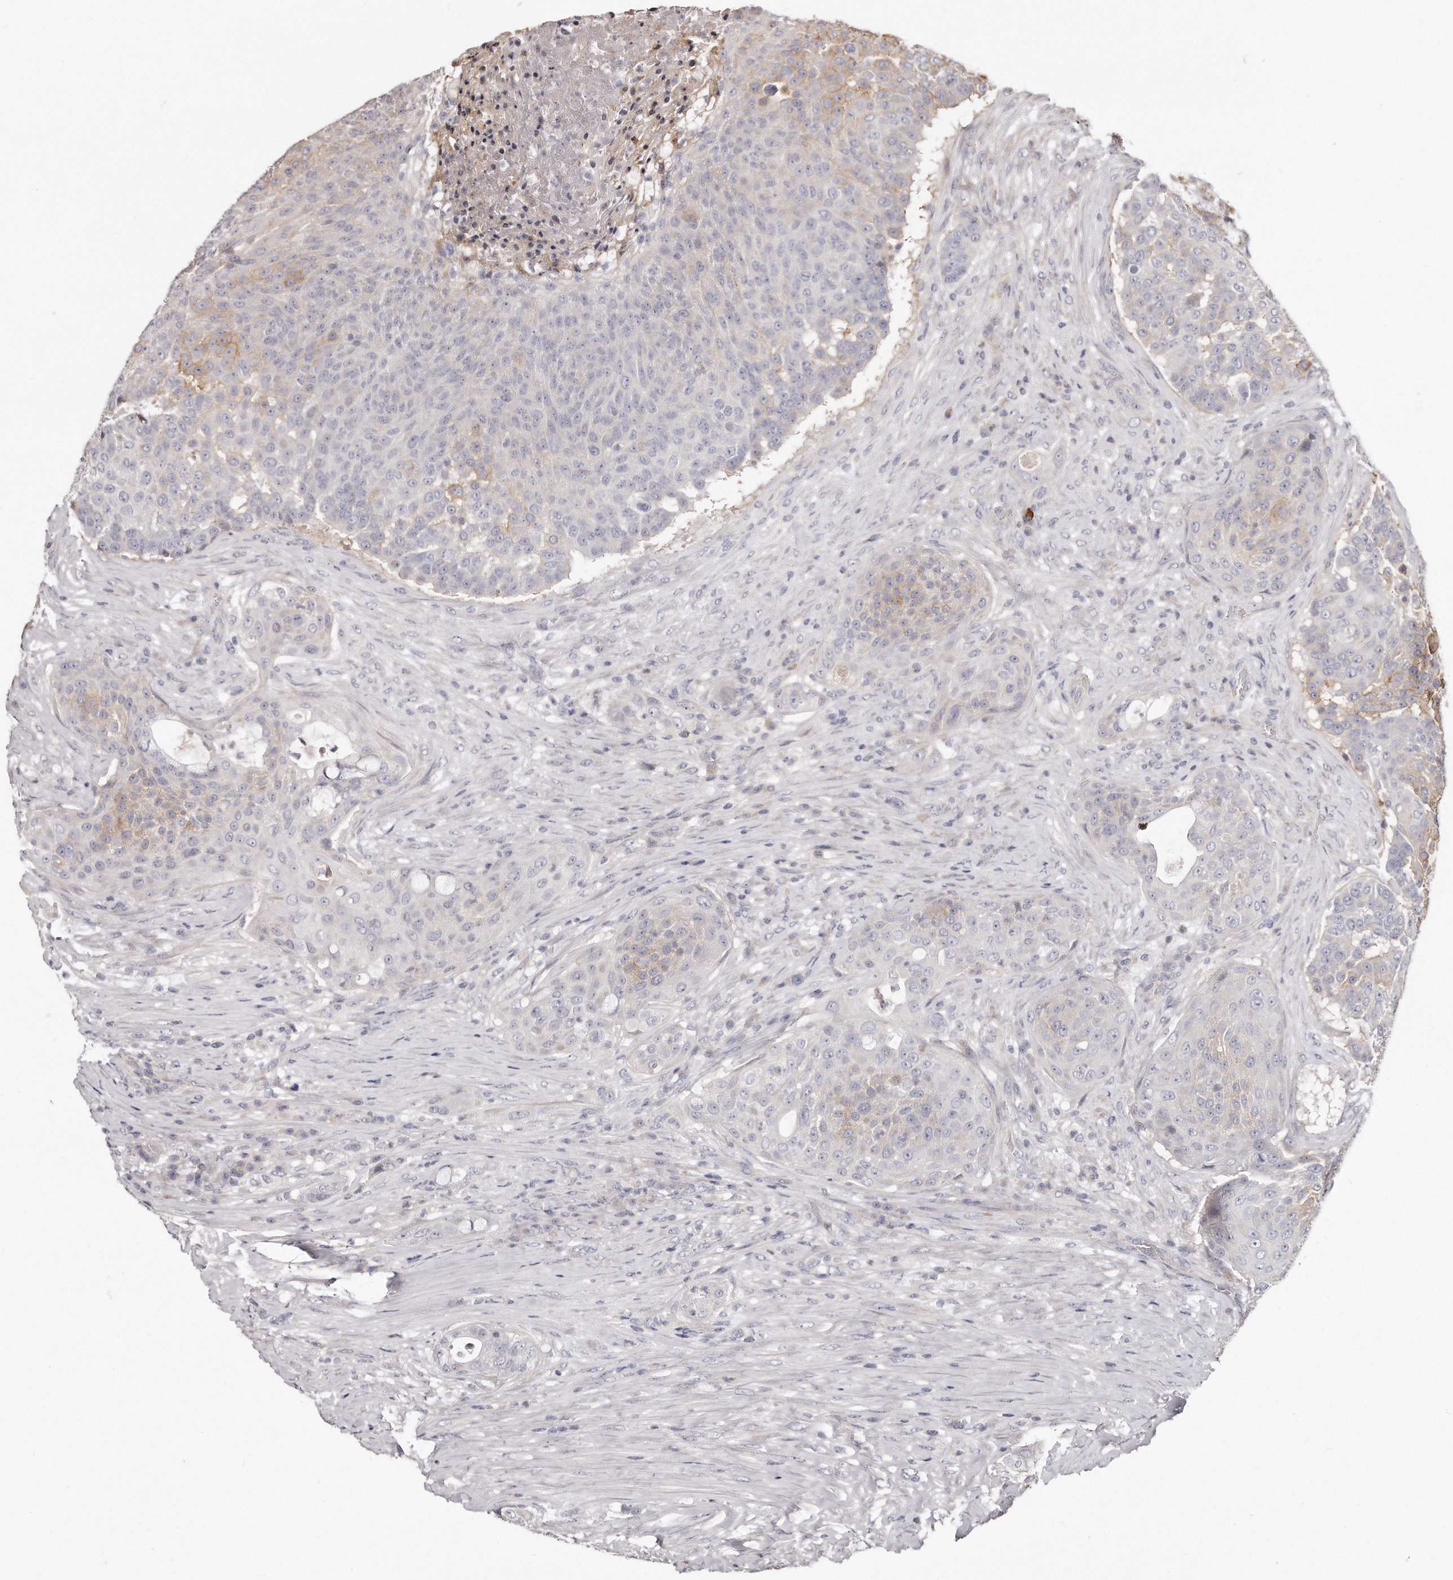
{"staining": {"intensity": "weak", "quantity": "<25%", "location": "cytoplasmic/membranous"}, "tissue": "urothelial cancer", "cell_type": "Tumor cells", "image_type": "cancer", "snomed": [{"axis": "morphology", "description": "Urothelial carcinoma, High grade"}, {"axis": "topography", "description": "Urinary bladder"}], "caption": "Immunohistochemistry image of neoplastic tissue: human urothelial cancer stained with DAB (3,3'-diaminobenzidine) reveals no significant protein positivity in tumor cells.", "gene": "TTLL4", "patient": {"sex": "female", "age": 63}}